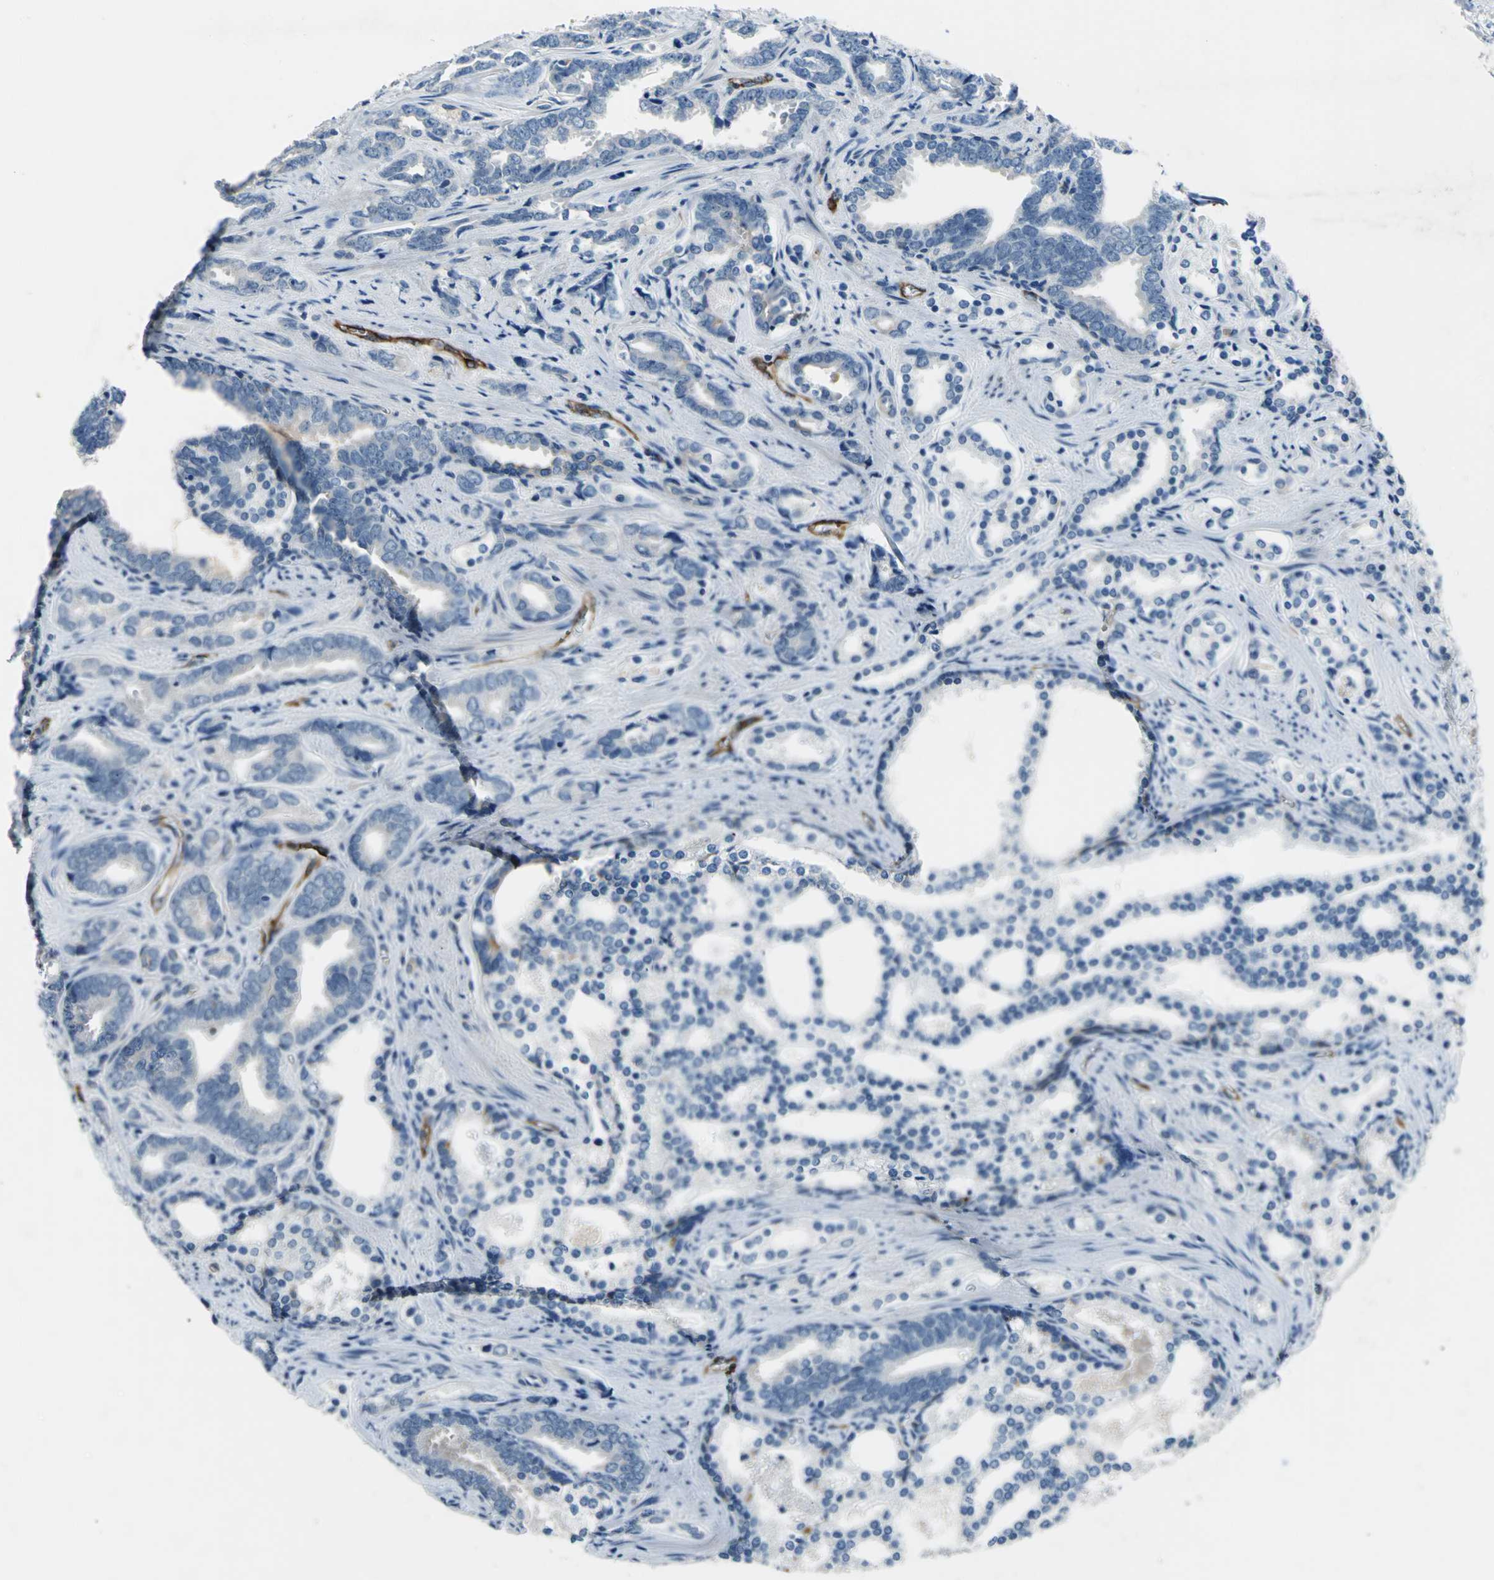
{"staining": {"intensity": "negative", "quantity": "none", "location": "none"}, "tissue": "prostate cancer", "cell_type": "Tumor cells", "image_type": "cancer", "snomed": [{"axis": "morphology", "description": "Adenocarcinoma, Medium grade"}, {"axis": "topography", "description": "Prostate"}], "caption": "An IHC photomicrograph of prostate medium-grade adenocarcinoma is shown. There is no staining in tumor cells of prostate medium-grade adenocarcinoma.", "gene": "SELP", "patient": {"sex": "male", "age": 67}}